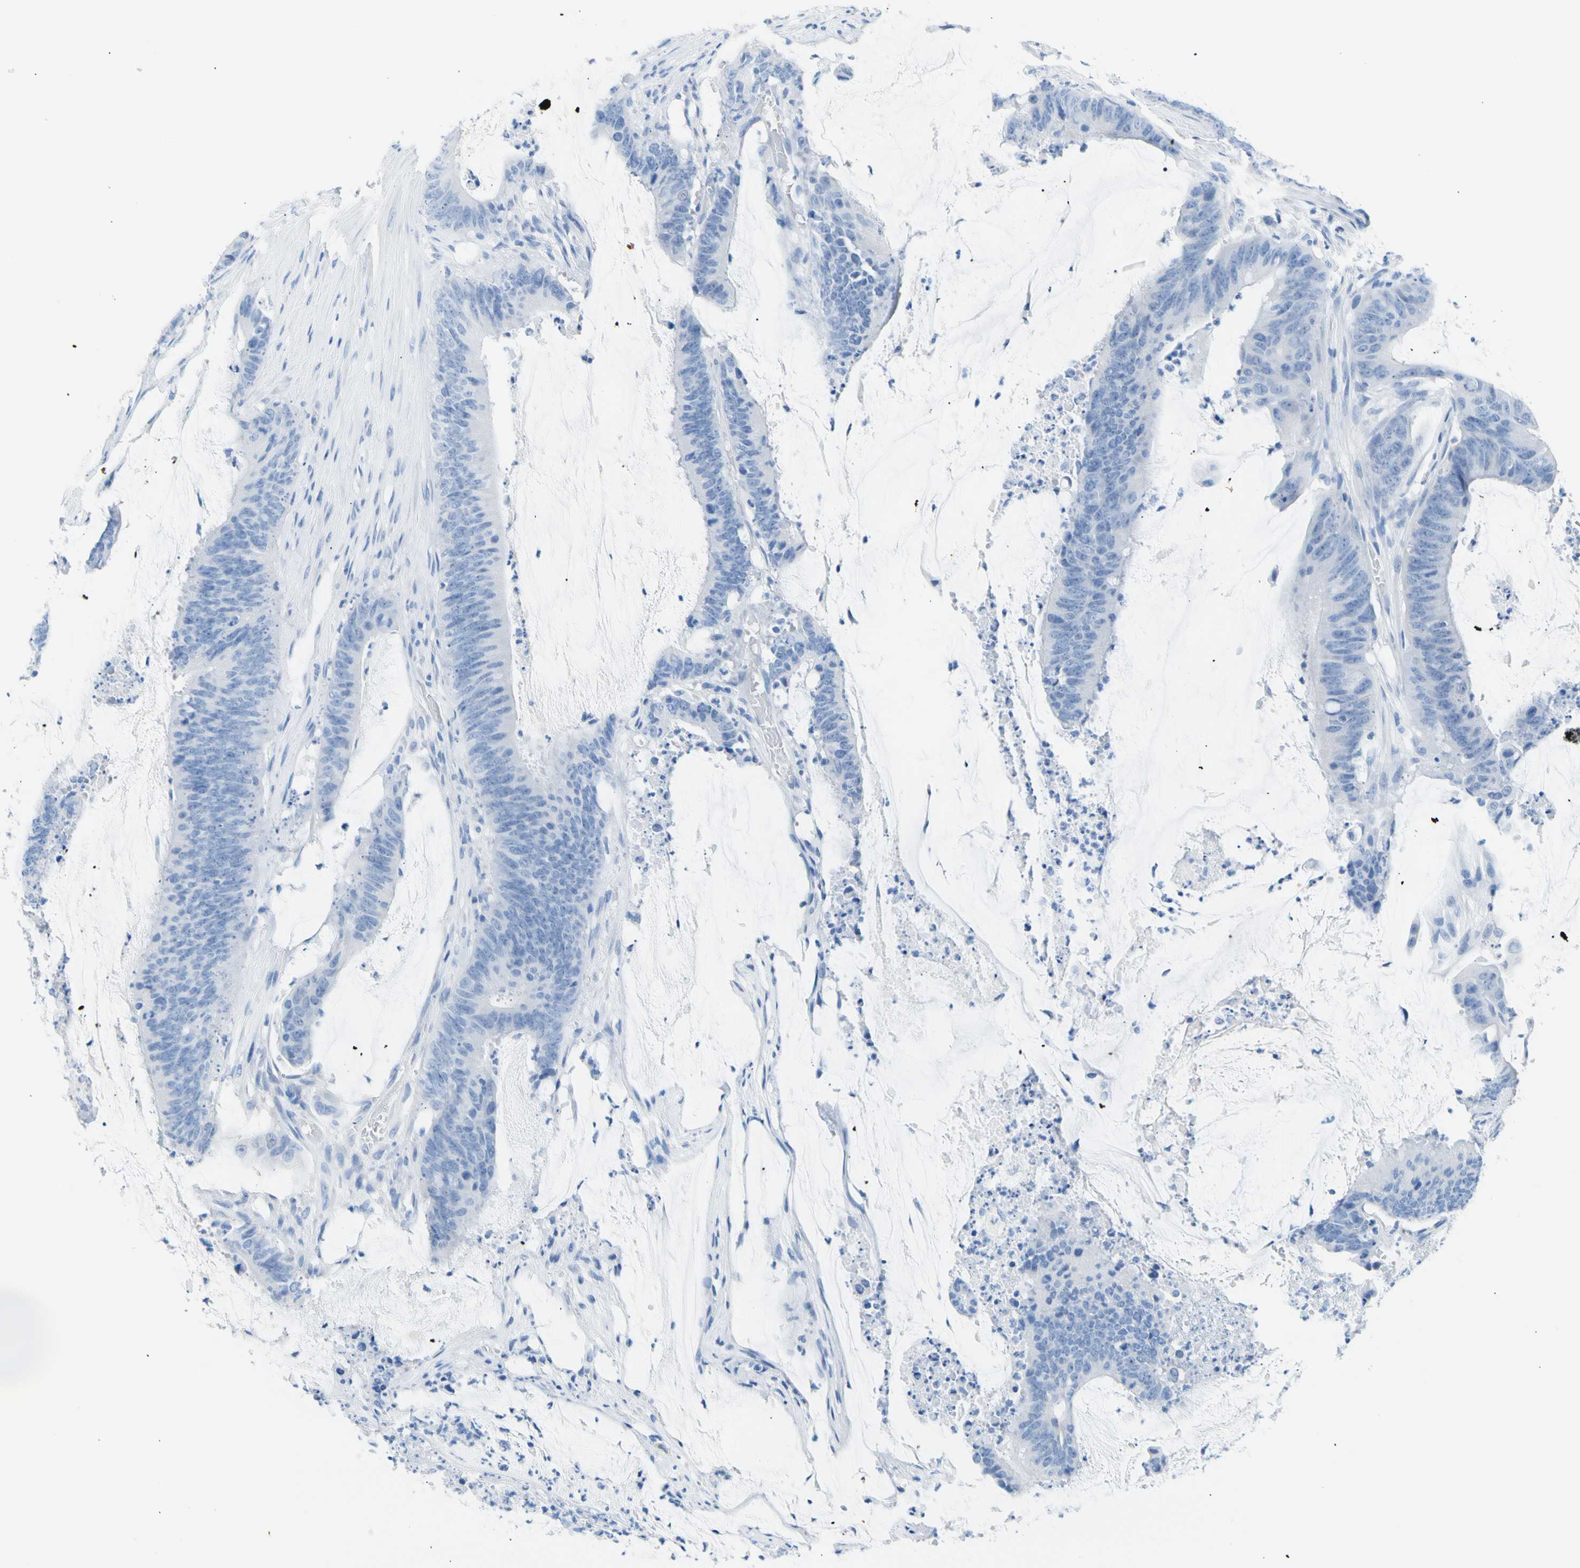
{"staining": {"intensity": "negative", "quantity": "none", "location": "none"}, "tissue": "colorectal cancer", "cell_type": "Tumor cells", "image_type": "cancer", "snomed": [{"axis": "morphology", "description": "Adenocarcinoma, NOS"}, {"axis": "topography", "description": "Rectum"}], "caption": "Immunohistochemical staining of colorectal cancer (adenocarcinoma) displays no significant positivity in tumor cells.", "gene": "CEL", "patient": {"sex": "female", "age": 66}}